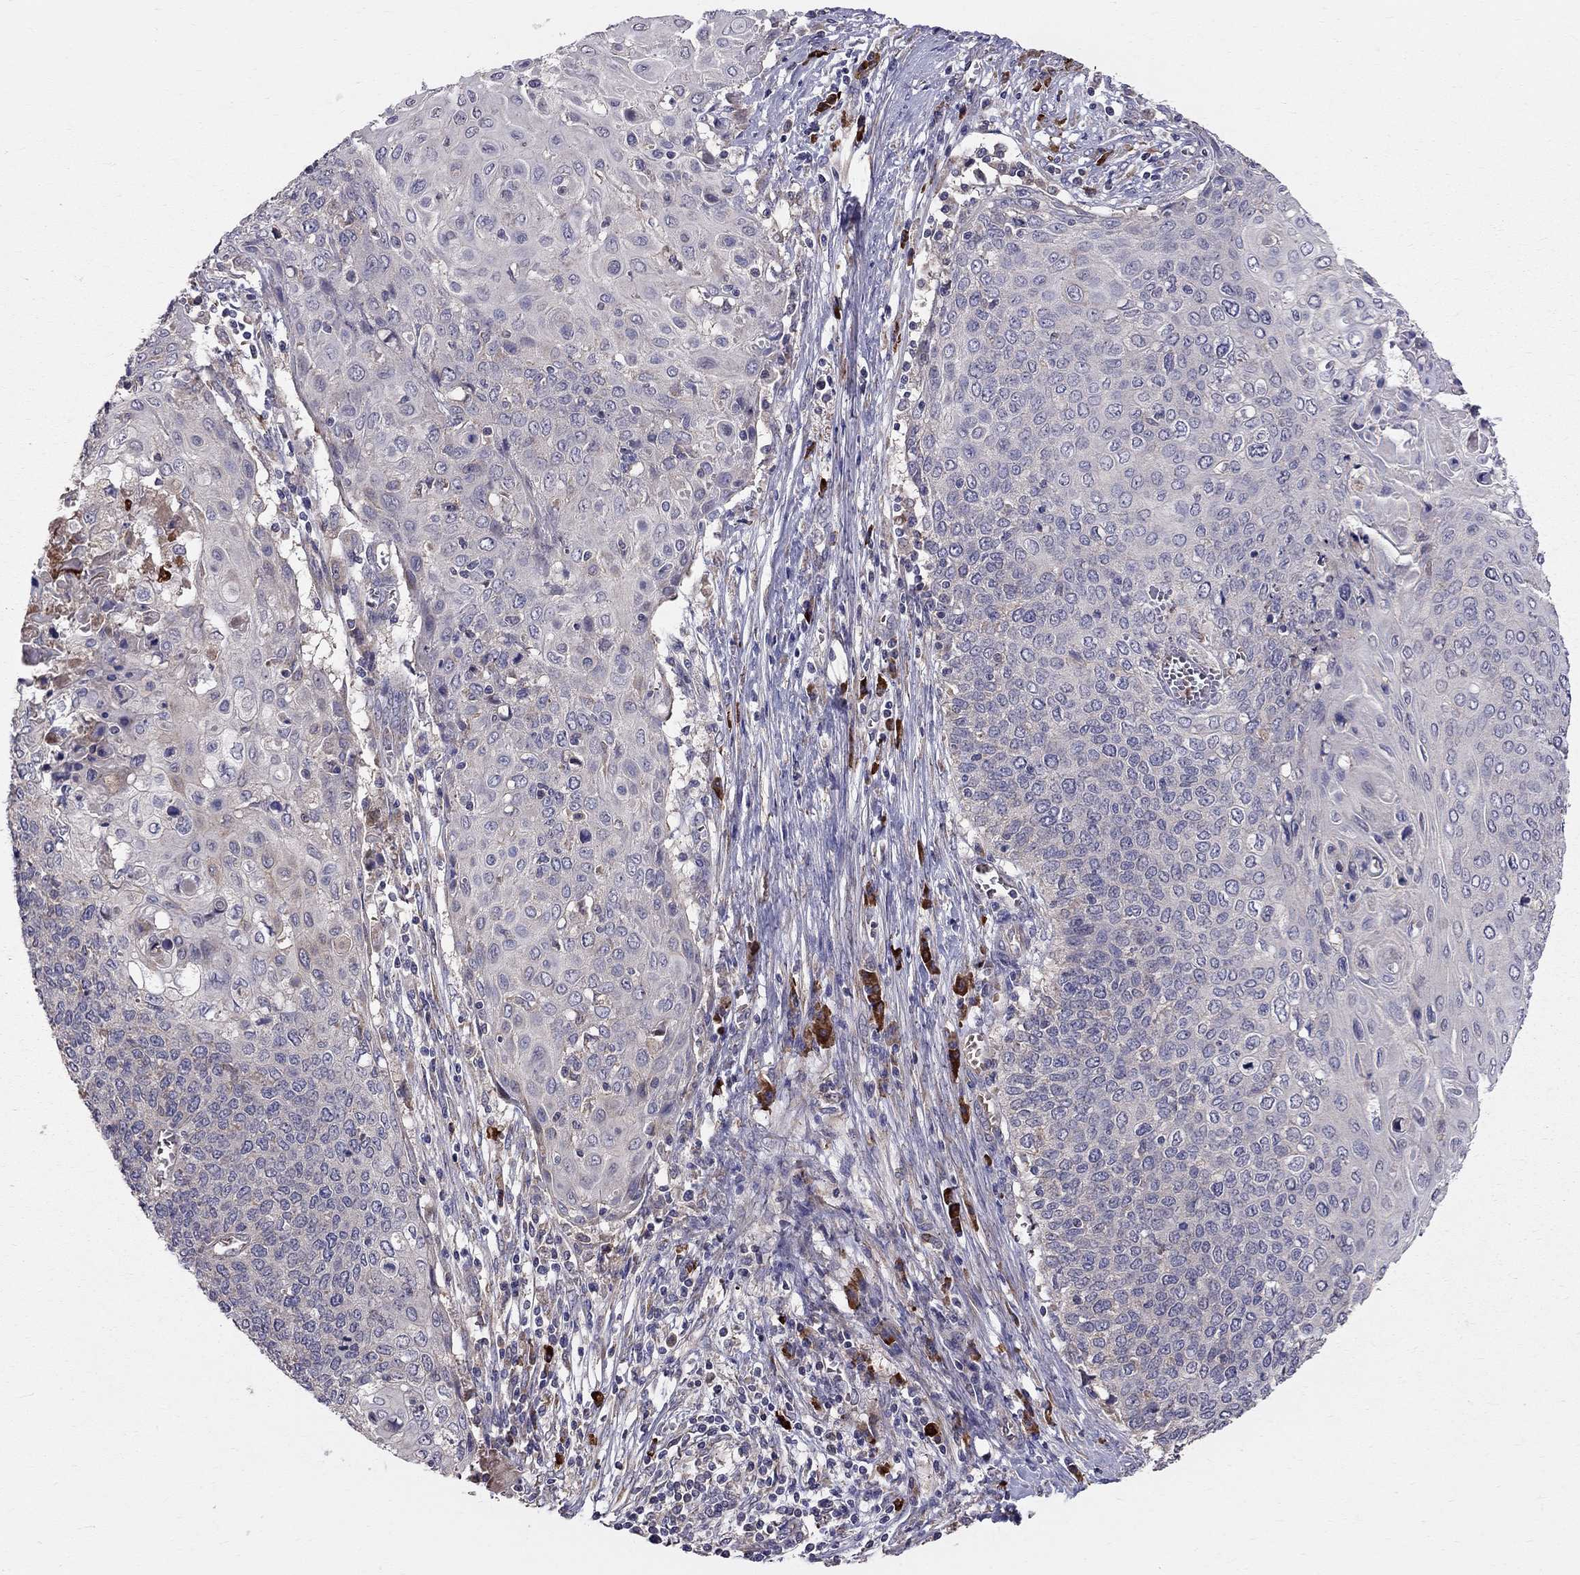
{"staining": {"intensity": "weak", "quantity": "<25%", "location": "cytoplasmic/membranous"}, "tissue": "cervical cancer", "cell_type": "Tumor cells", "image_type": "cancer", "snomed": [{"axis": "morphology", "description": "Squamous cell carcinoma, NOS"}, {"axis": "topography", "description": "Cervix"}], "caption": "DAB (3,3'-diaminobenzidine) immunohistochemical staining of human cervical squamous cell carcinoma demonstrates no significant staining in tumor cells.", "gene": "PIK3CG", "patient": {"sex": "female", "age": 39}}